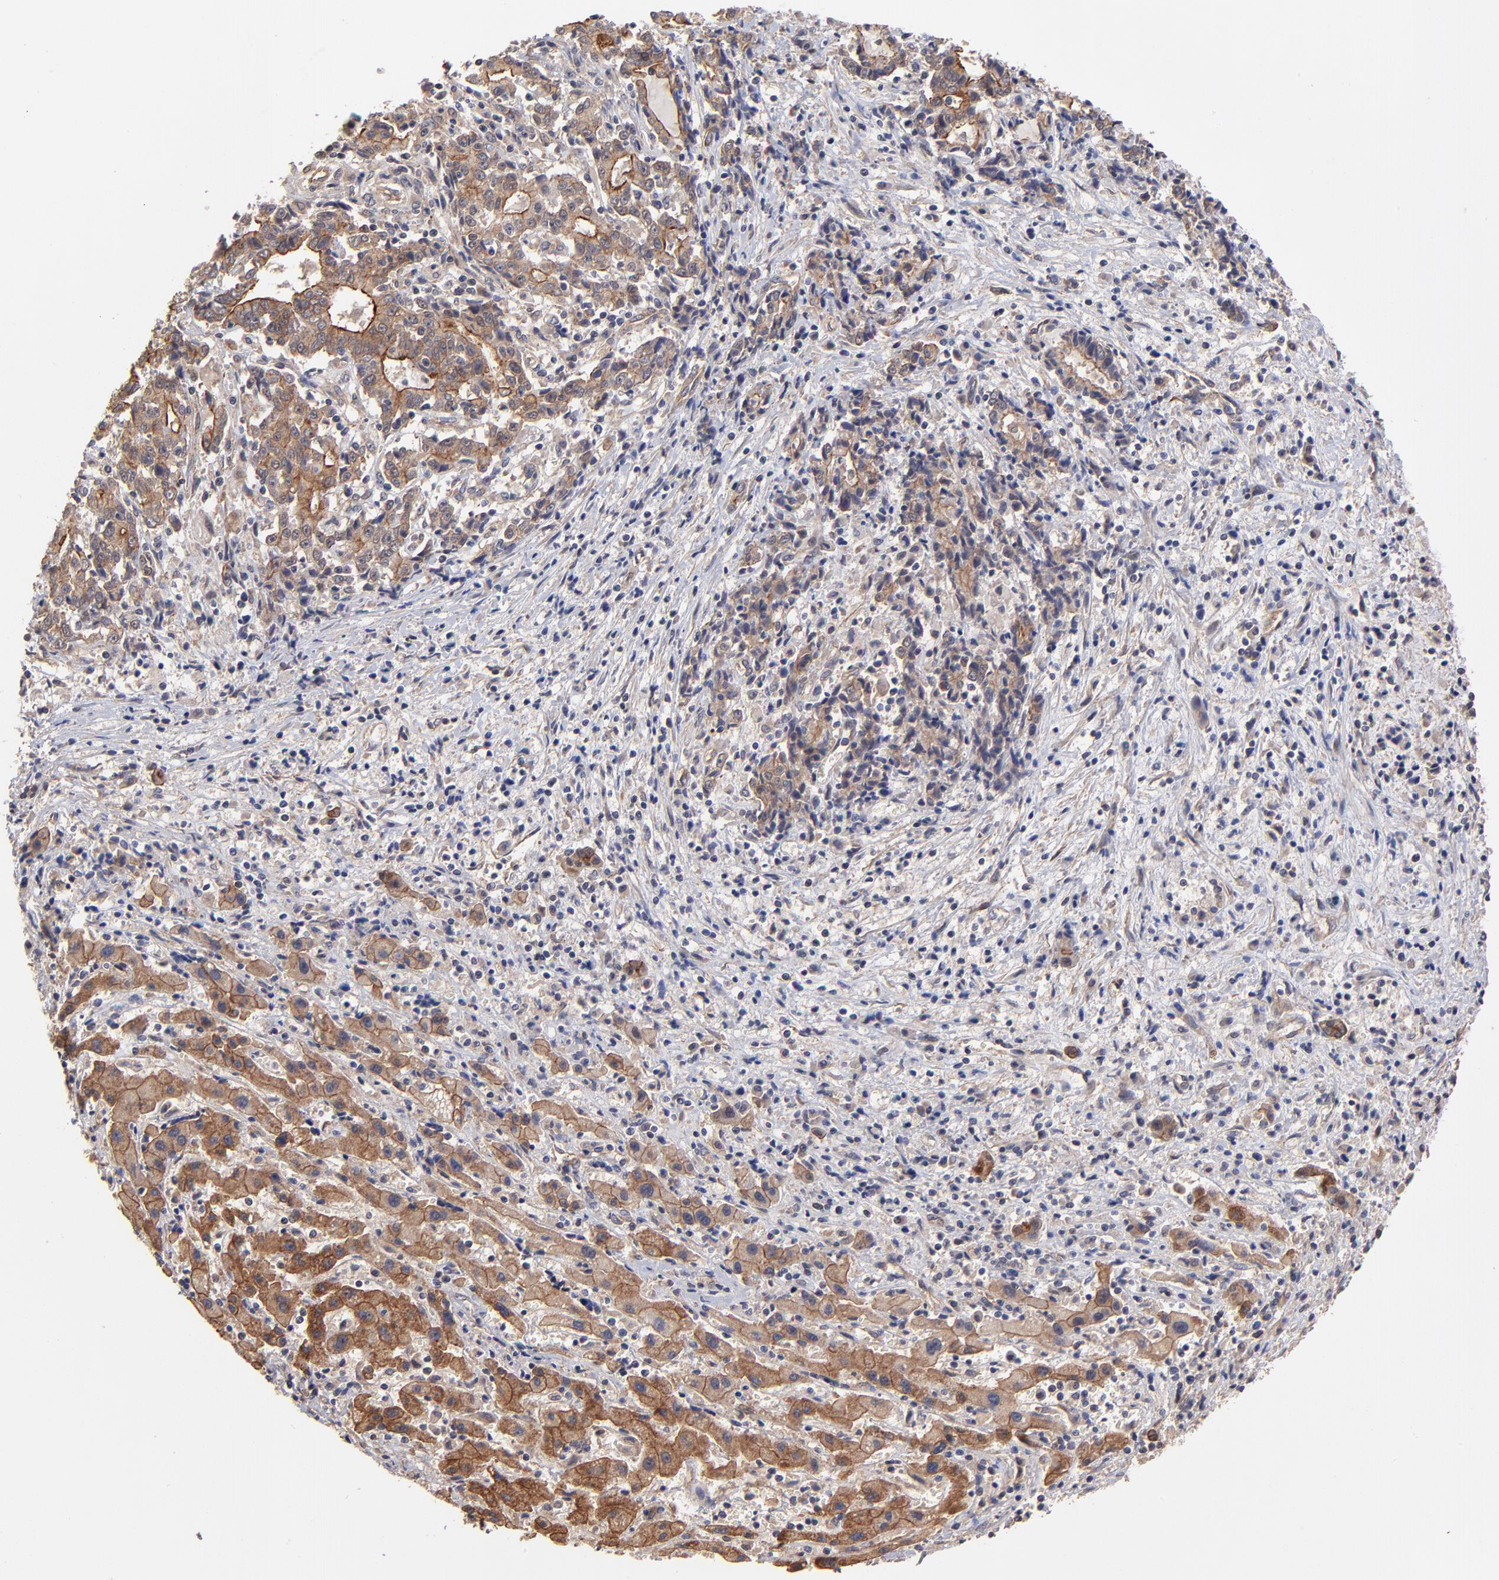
{"staining": {"intensity": "strong", "quantity": ">75%", "location": "cytoplasmic/membranous"}, "tissue": "liver cancer", "cell_type": "Tumor cells", "image_type": "cancer", "snomed": [{"axis": "morphology", "description": "Cholangiocarcinoma"}, {"axis": "topography", "description": "Liver"}], "caption": "Liver cancer tissue shows strong cytoplasmic/membranous staining in about >75% of tumor cells", "gene": "STAP2", "patient": {"sex": "male", "age": 57}}